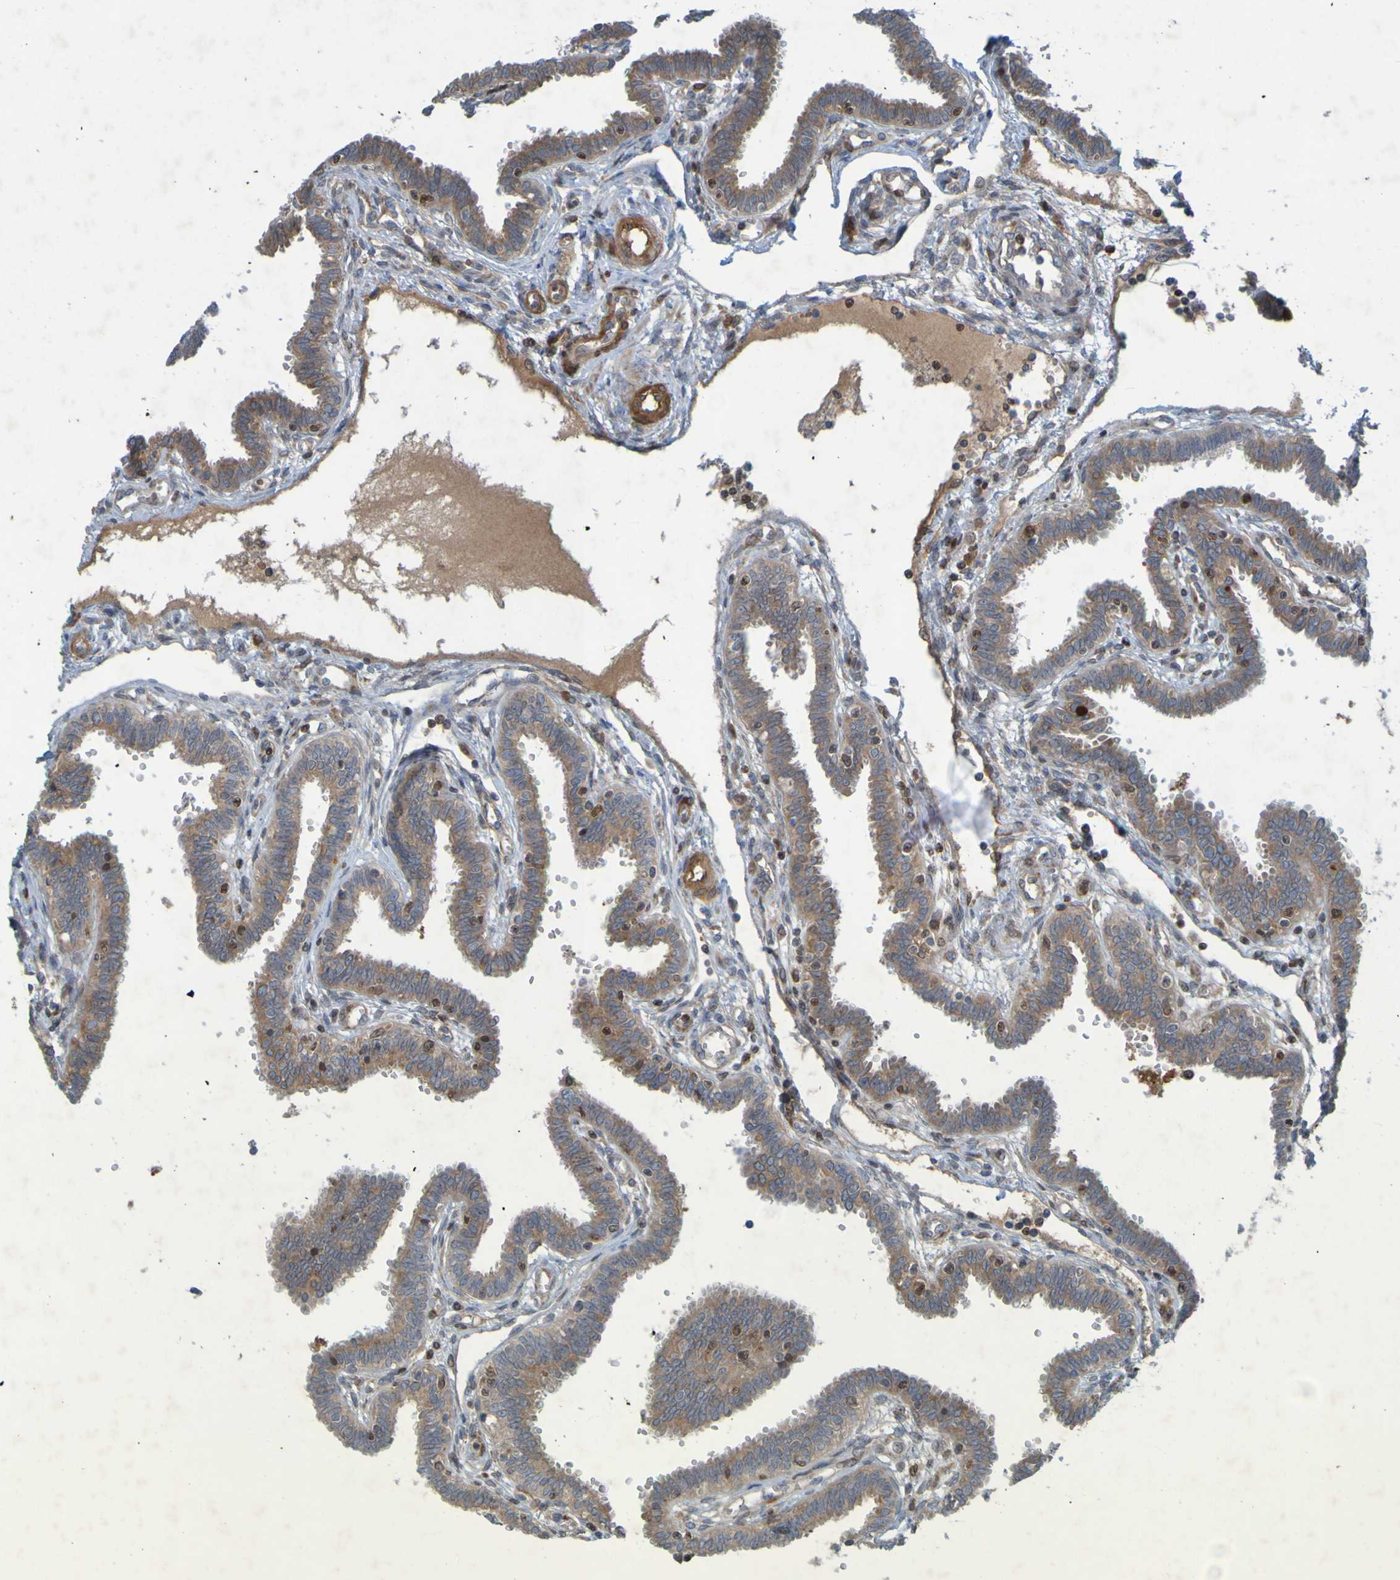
{"staining": {"intensity": "moderate", "quantity": ">75%", "location": "cytoplasmic/membranous"}, "tissue": "fallopian tube", "cell_type": "Glandular cells", "image_type": "normal", "snomed": [{"axis": "morphology", "description": "Normal tissue, NOS"}, {"axis": "topography", "description": "Fallopian tube"}], "caption": "Benign fallopian tube reveals moderate cytoplasmic/membranous staining in approximately >75% of glandular cells.", "gene": "GUCY1A1", "patient": {"sex": "female", "age": 32}}